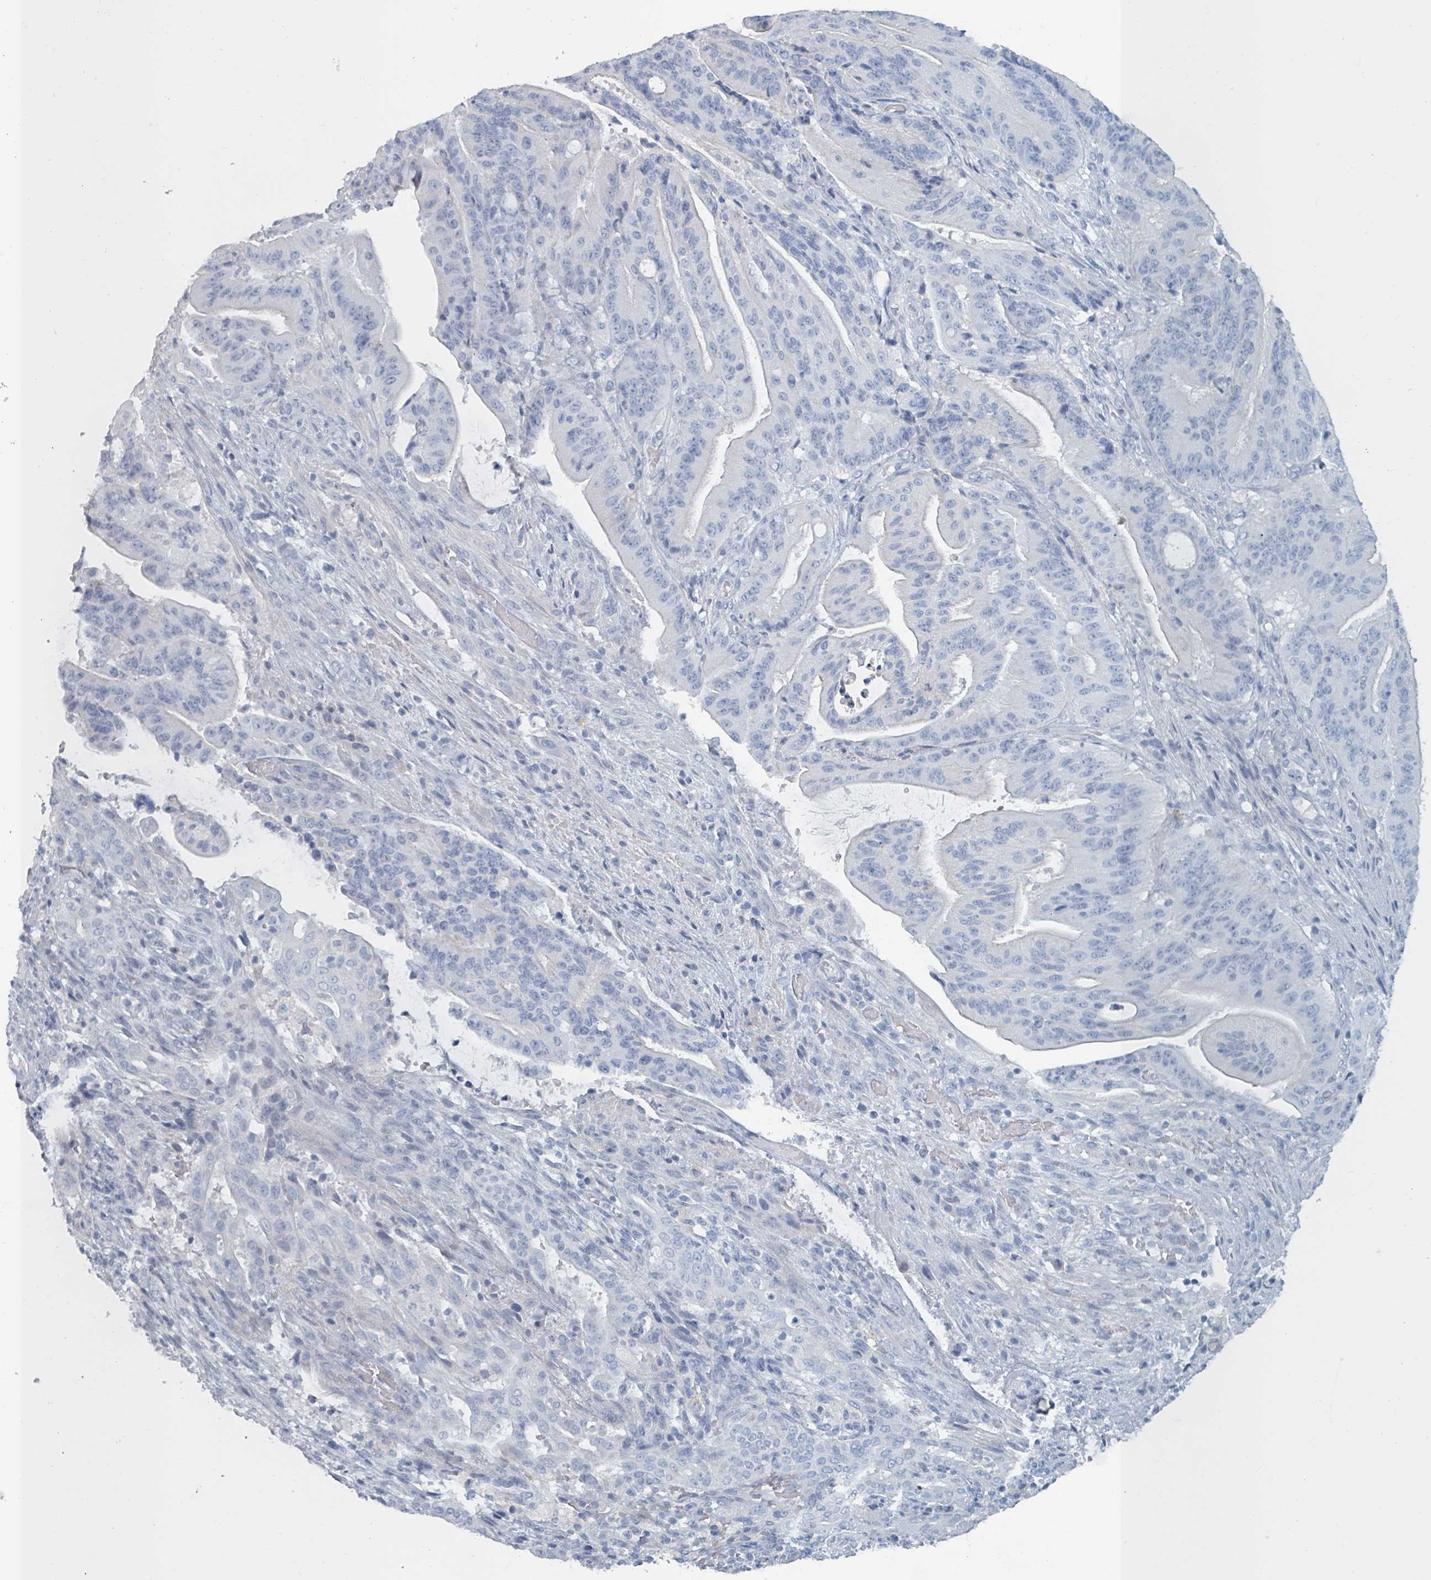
{"staining": {"intensity": "negative", "quantity": "none", "location": "none"}, "tissue": "liver cancer", "cell_type": "Tumor cells", "image_type": "cancer", "snomed": [{"axis": "morphology", "description": "Normal tissue, NOS"}, {"axis": "morphology", "description": "Cholangiocarcinoma"}, {"axis": "topography", "description": "Liver"}, {"axis": "topography", "description": "Peripheral nerve tissue"}], "caption": "Immunohistochemical staining of human cholangiocarcinoma (liver) exhibits no significant expression in tumor cells.", "gene": "HEATR5A", "patient": {"sex": "female", "age": 73}}